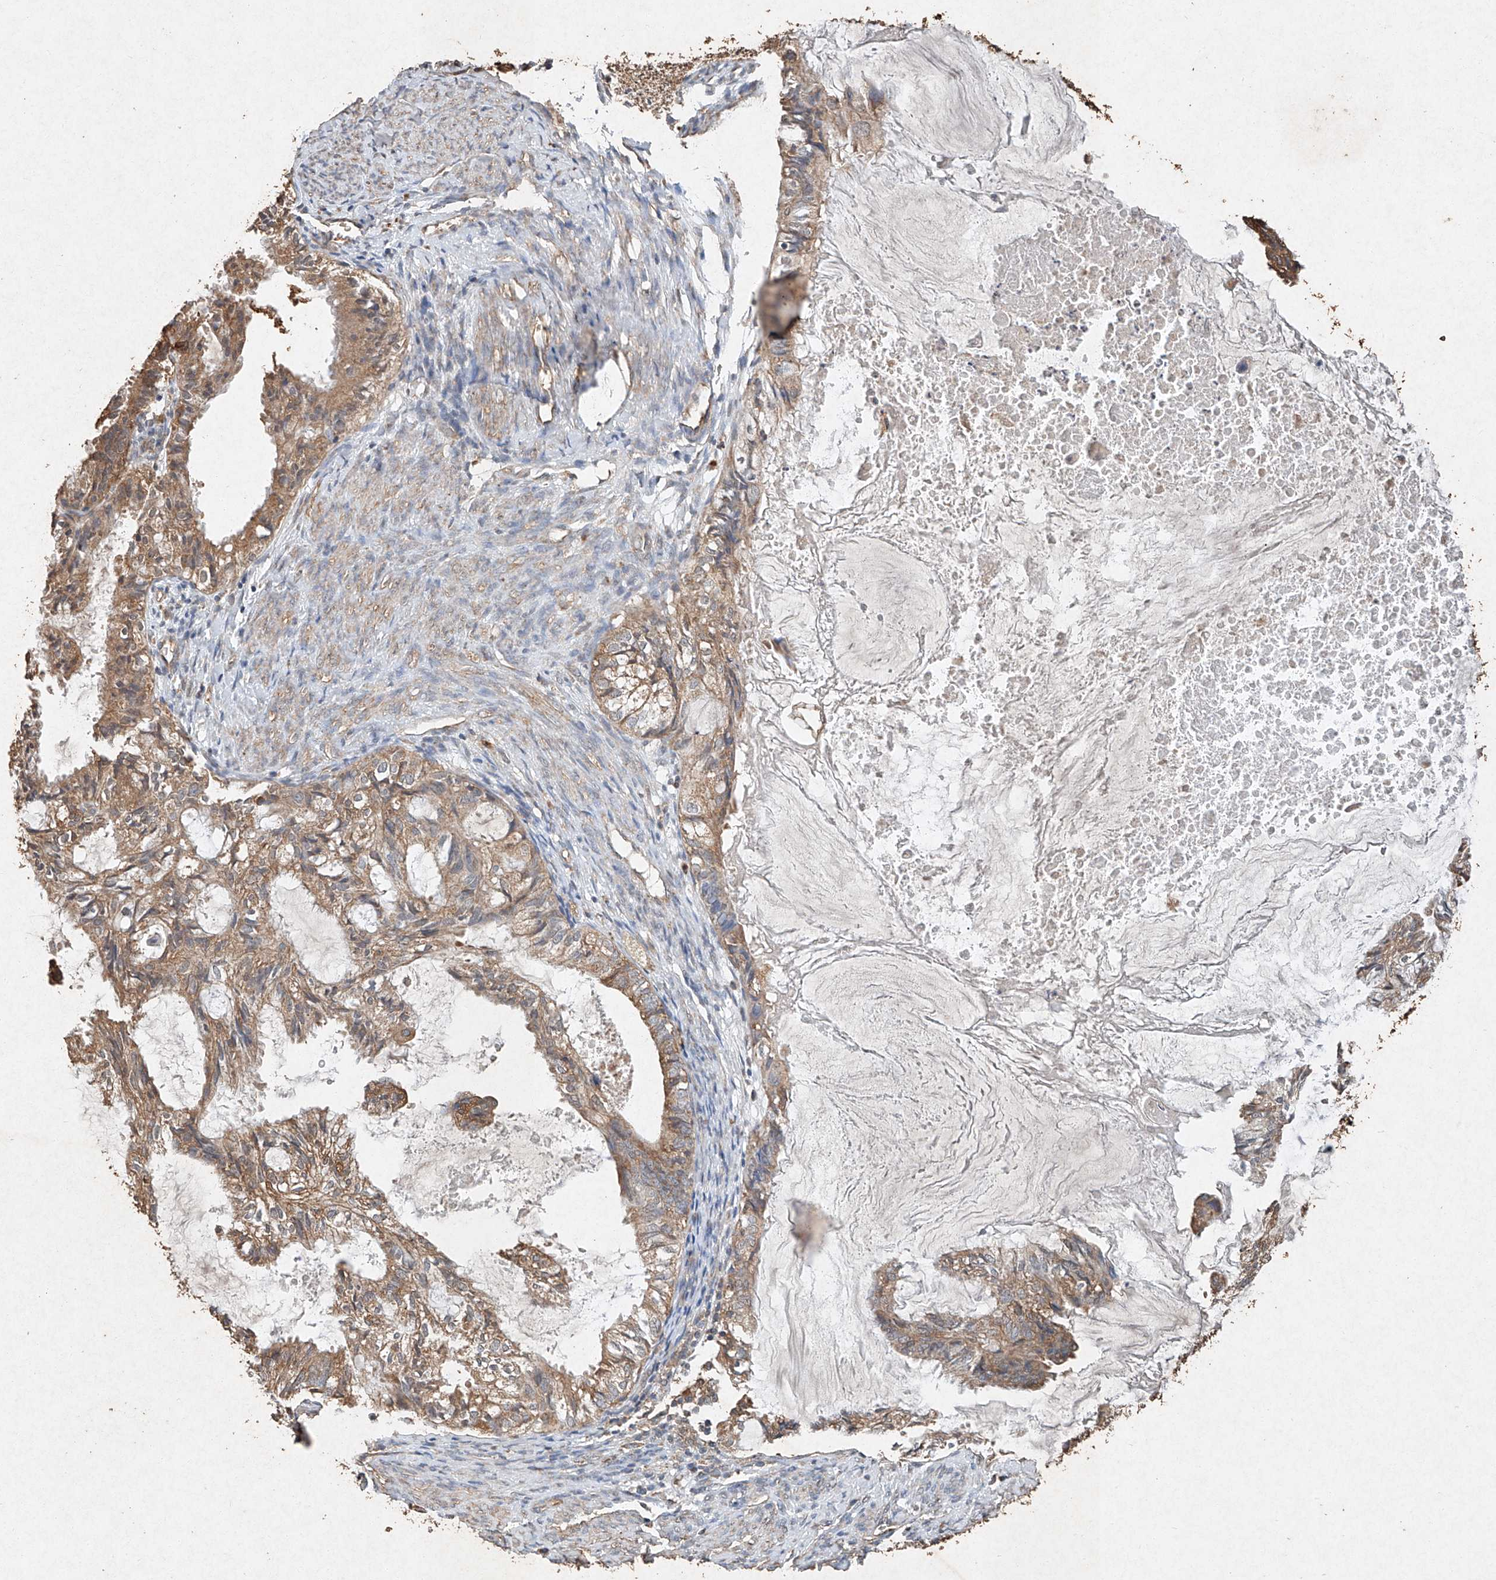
{"staining": {"intensity": "moderate", "quantity": ">75%", "location": "cytoplasmic/membranous"}, "tissue": "cervical cancer", "cell_type": "Tumor cells", "image_type": "cancer", "snomed": [{"axis": "morphology", "description": "Normal tissue, NOS"}, {"axis": "morphology", "description": "Adenocarcinoma, NOS"}, {"axis": "topography", "description": "Cervix"}, {"axis": "topography", "description": "Endometrium"}], "caption": "High-power microscopy captured an IHC photomicrograph of adenocarcinoma (cervical), revealing moderate cytoplasmic/membranous expression in about >75% of tumor cells.", "gene": "STK3", "patient": {"sex": "female", "age": 86}}